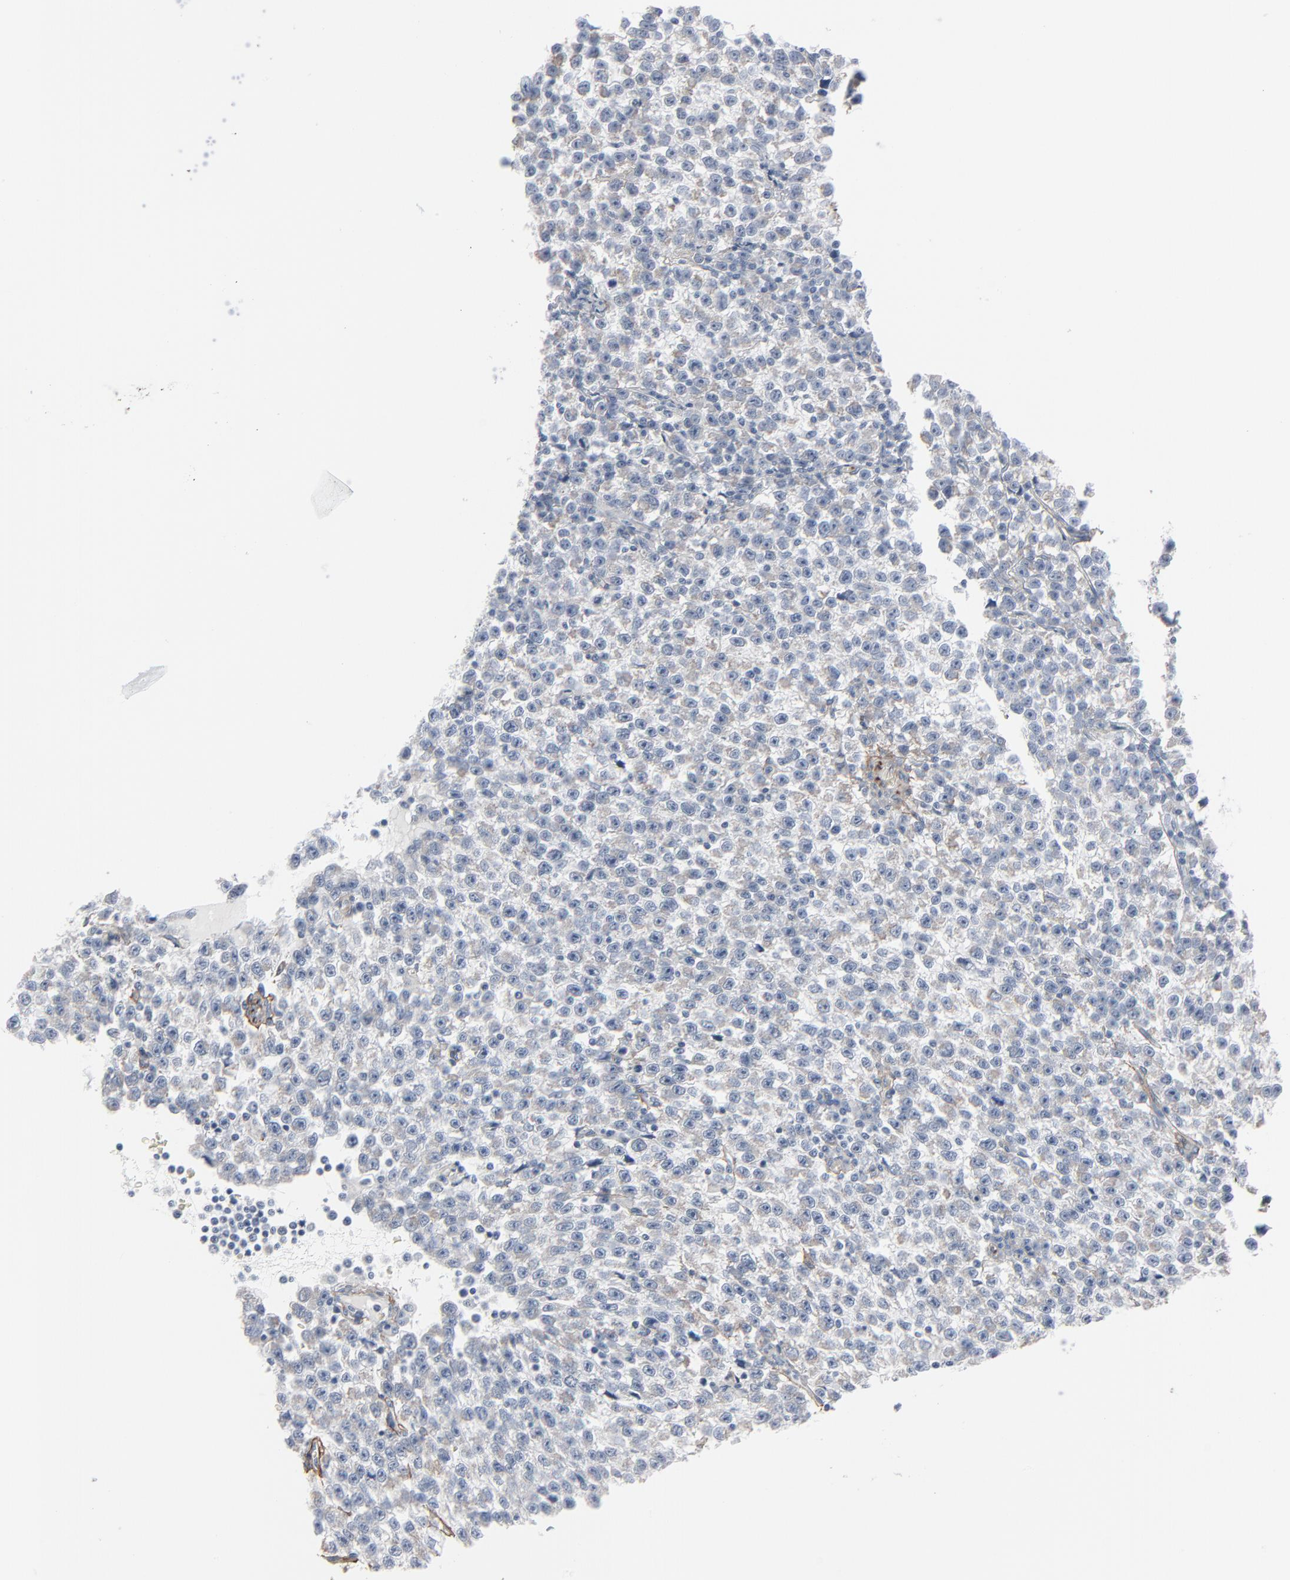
{"staining": {"intensity": "negative", "quantity": "none", "location": "none"}, "tissue": "testis cancer", "cell_type": "Tumor cells", "image_type": "cancer", "snomed": [{"axis": "morphology", "description": "Seminoma, NOS"}, {"axis": "topography", "description": "Testis"}], "caption": "Immunohistochemistry of human testis seminoma shows no expression in tumor cells.", "gene": "BGN", "patient": {"sex": "male", "age": 35}}